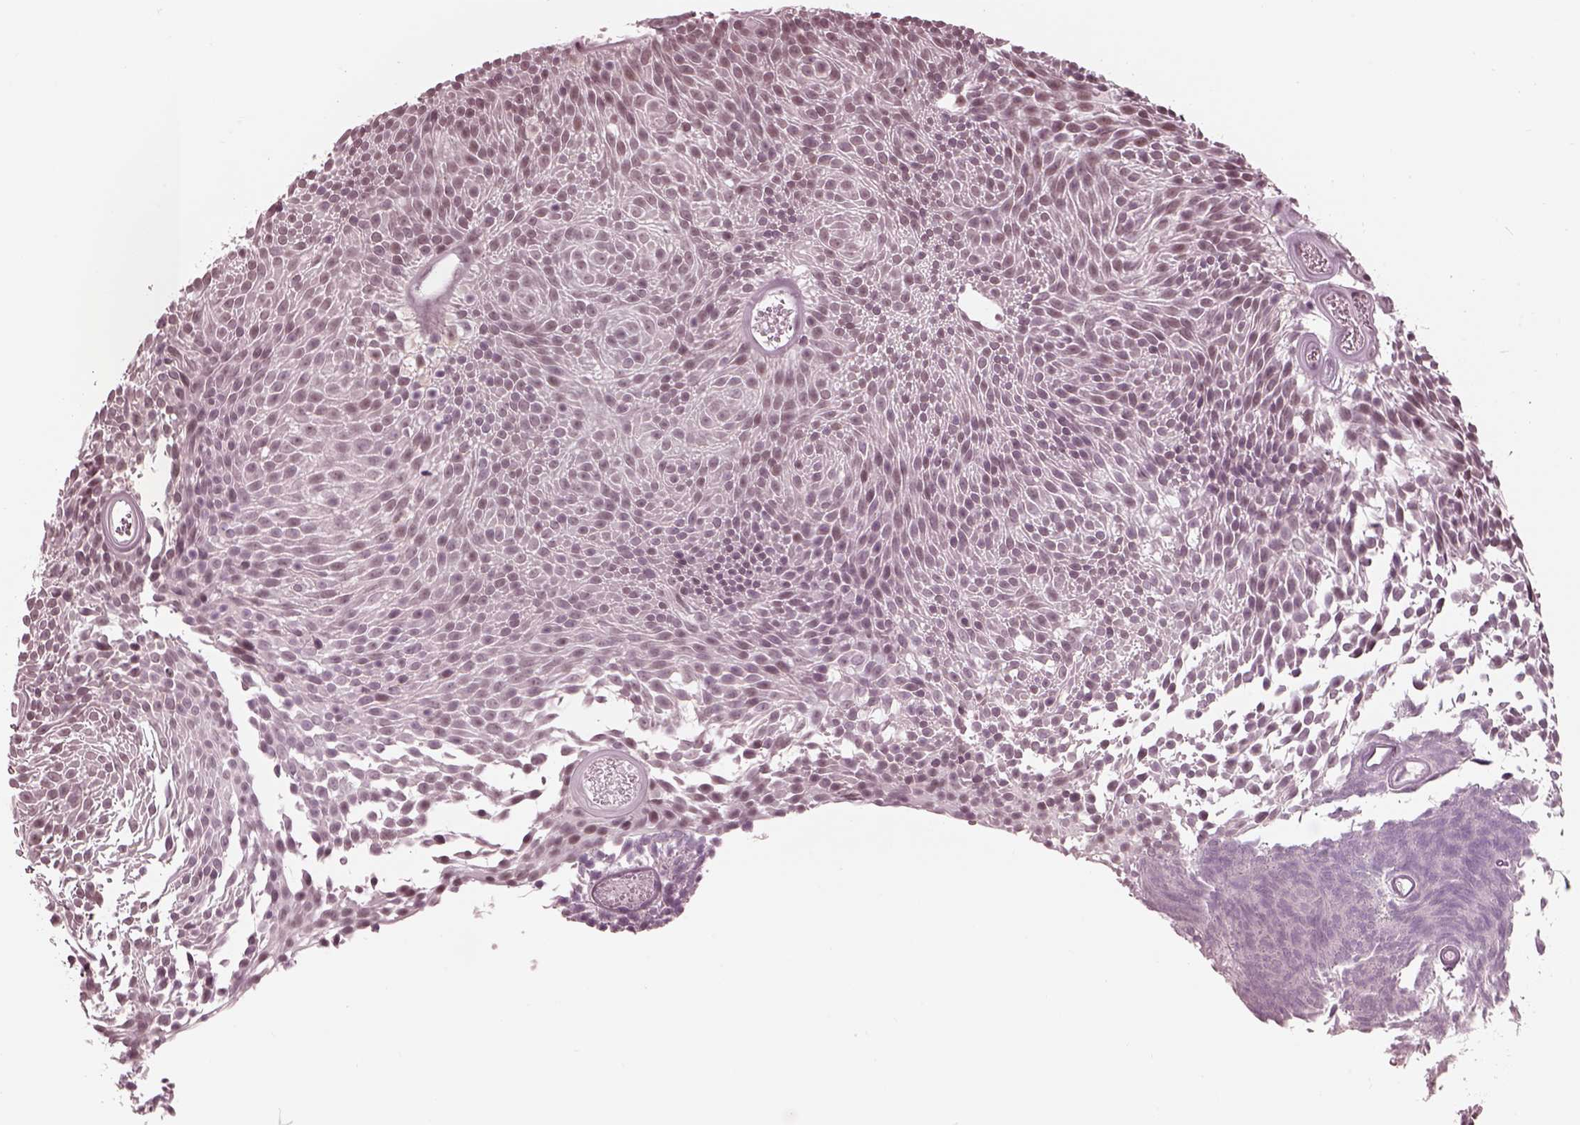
{"staining": {"intensity": "negative", "quantity": "none", "location": "none"}, "tissue": "urothelial cancer", "cell_type": "Tumor cells", "image_type": "cancer", "snomed": [{"axis": "morphology", "description": "Urothelial carcinoma, Low grade"}, {"axis": "topography", "description": "Urinary bladder"}], "caption": "This is an immunohistochemistry photomicrograph of urothelial cancer. There is no positivity in tumor cells.", "gene": "GARIN4", "patient": {"sex": "male", "age": 77}}